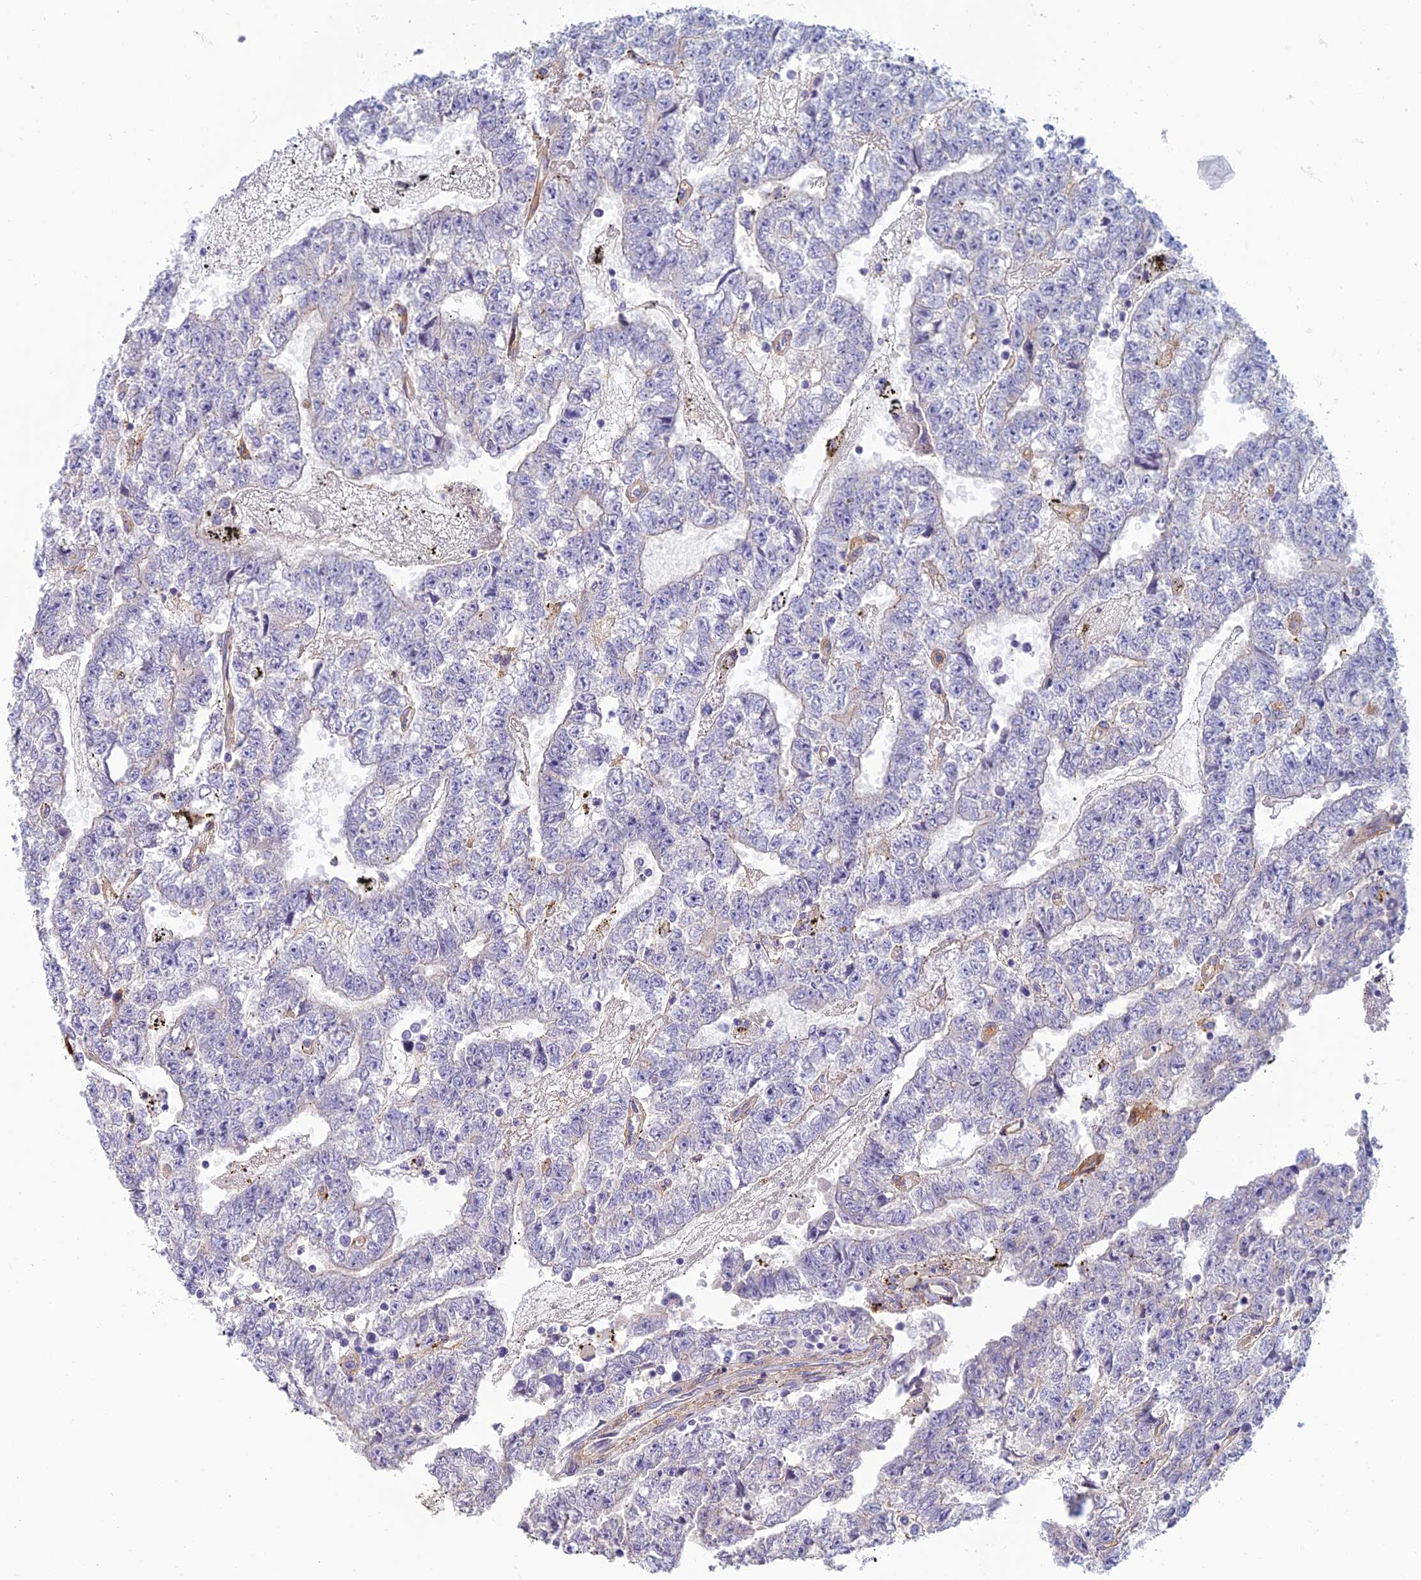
{"staining": {"intensity": "negative", "quantity": "none", "location": "none"}, "tissue": "testis cancer", "cell_type": "Tumor cells", "image_type": "cancer", "snomed": [{"axis": "morphology", "description": "Carcinoma, Embryonal, NOS"}, {"axis": "topography", "description": "Testis"}], "caption": "High power microscopy photomicrograph of an immunohistochemistry (IHC) histopathology image of testis embryonal carcinoma, revealing no significant expression in tumor cells.", "gene": "NEURL1", "patient": {"sex": "male", "age": 25}}